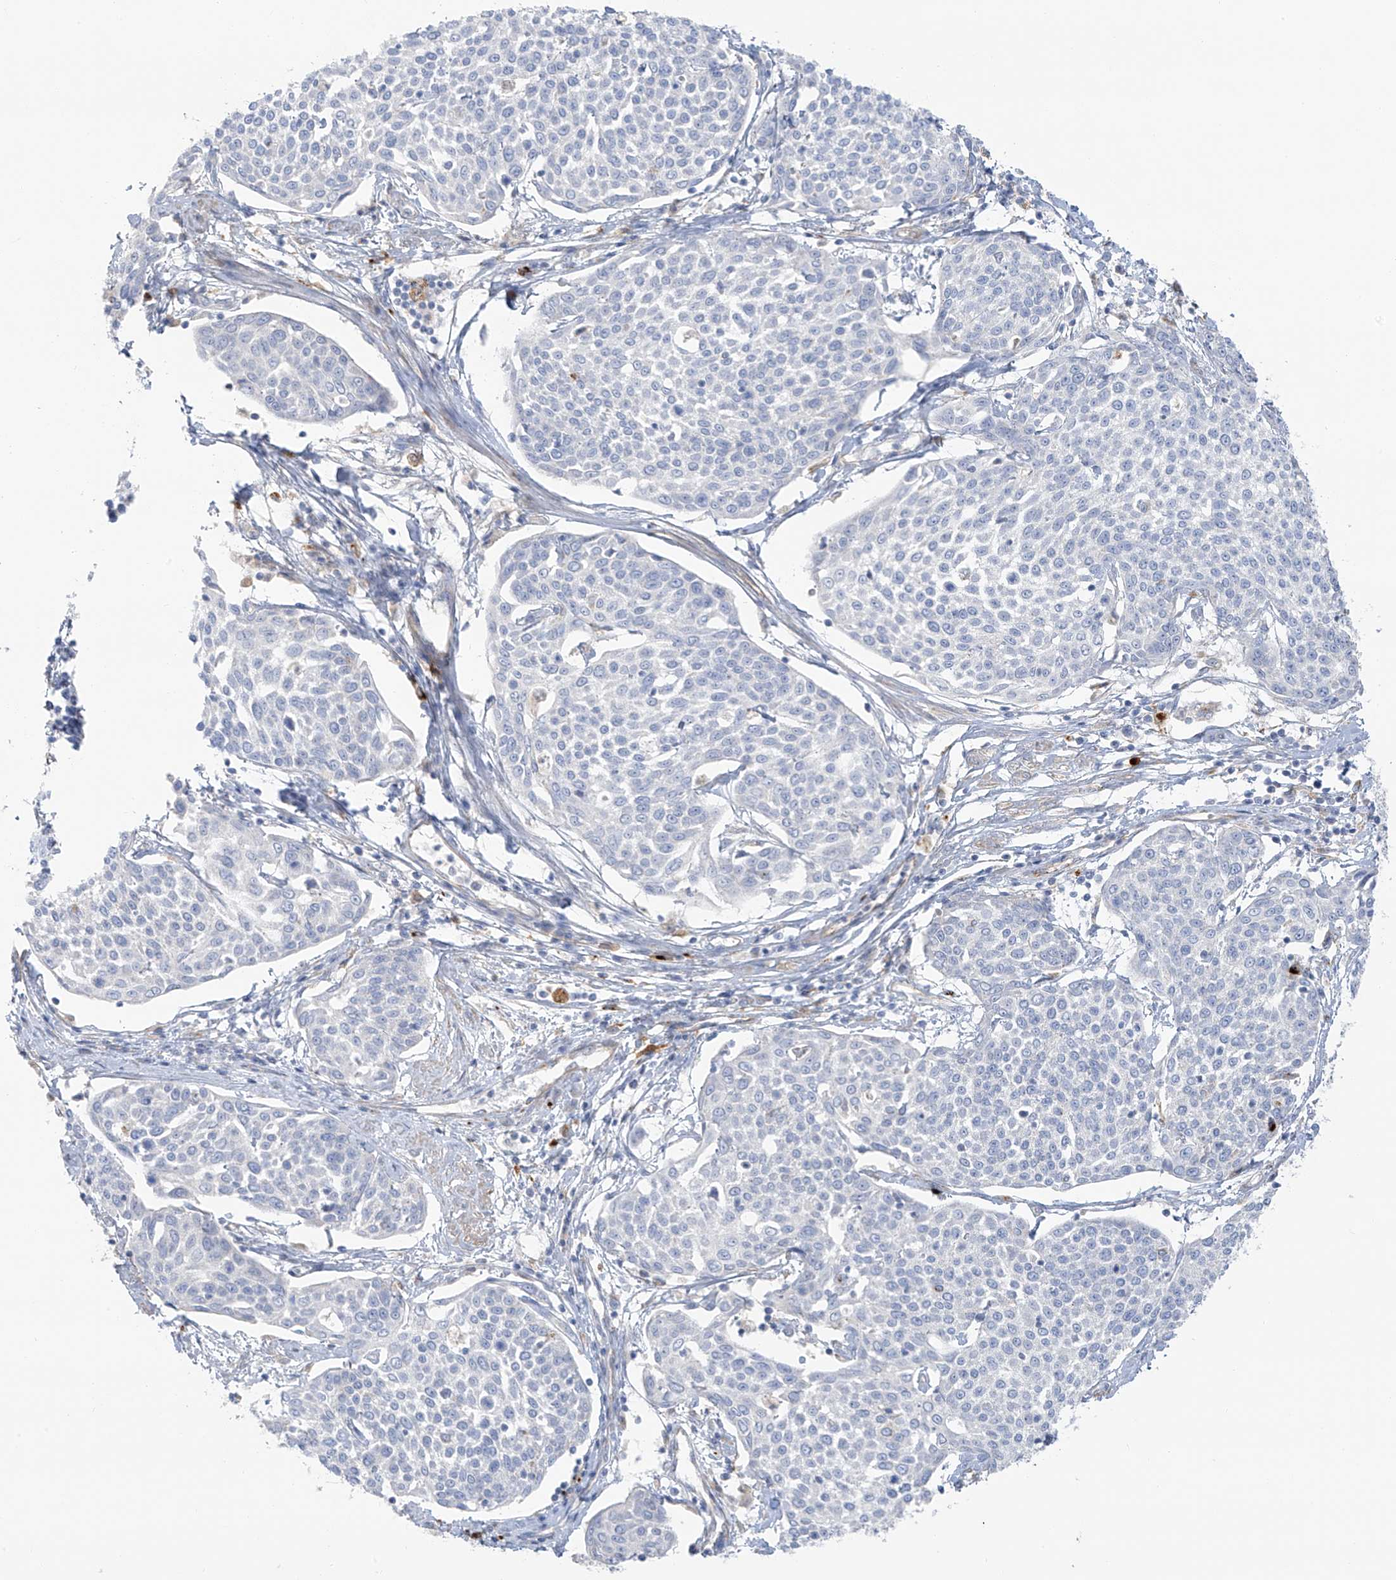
{"staining": {"intensity": "negative", "quantity": "none", "location": "none"}, "tissue": "cervical cancer", "cell_type": "Tumor cells", "image_type": "cancer", "snomed": [{"axis": "morphology", "description": "Squamous cell carcinoma, NOS"}, {"axis": "topography", "description": "Cervix"}], "caption": "Protein analysis of cervical cancer reveals no significant staining in tumor cells.", "gene": "TAL2", "patient": {"sex": "female", "age": 34}}